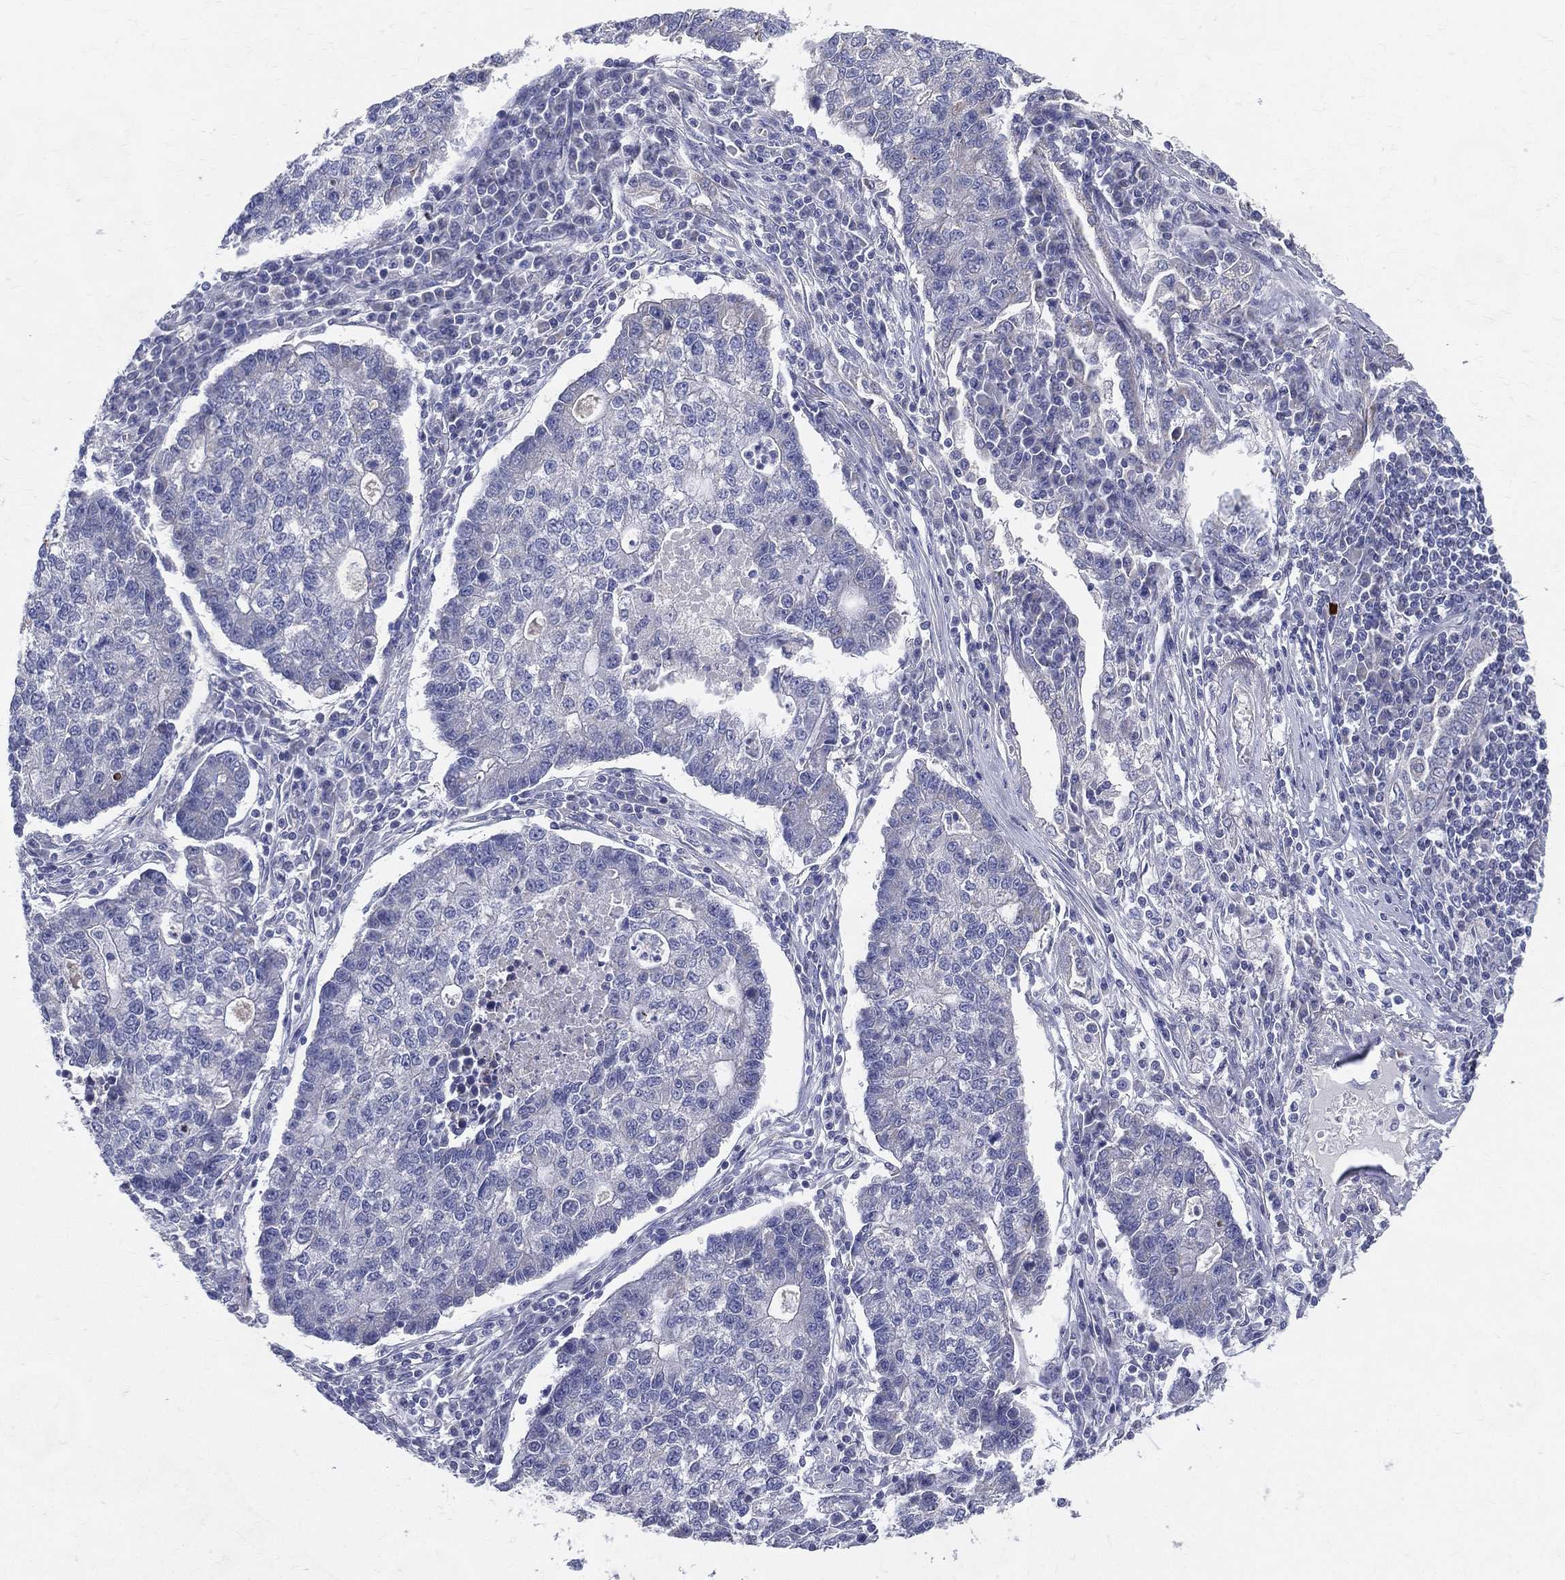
{"staining": {"intensity": "negative", "quantity": "none", "location": "none"}, "tissue": "lung cancer", "cell_type": "Tumor cells", "image_type": "cancer", "snomed": [{"axis": "morphology", "description": "Adenocarcinoma, NOS"}, {"axis": "topography", "description": "Lung"}], "caption": "This is an immunohistochemistry (IHC) micrograph of lung cancer (adenocarcinoma). There is no expression in tumor cells.", "gene": "PWWP3A", "patient": {"sex": "male", "age": 57}}